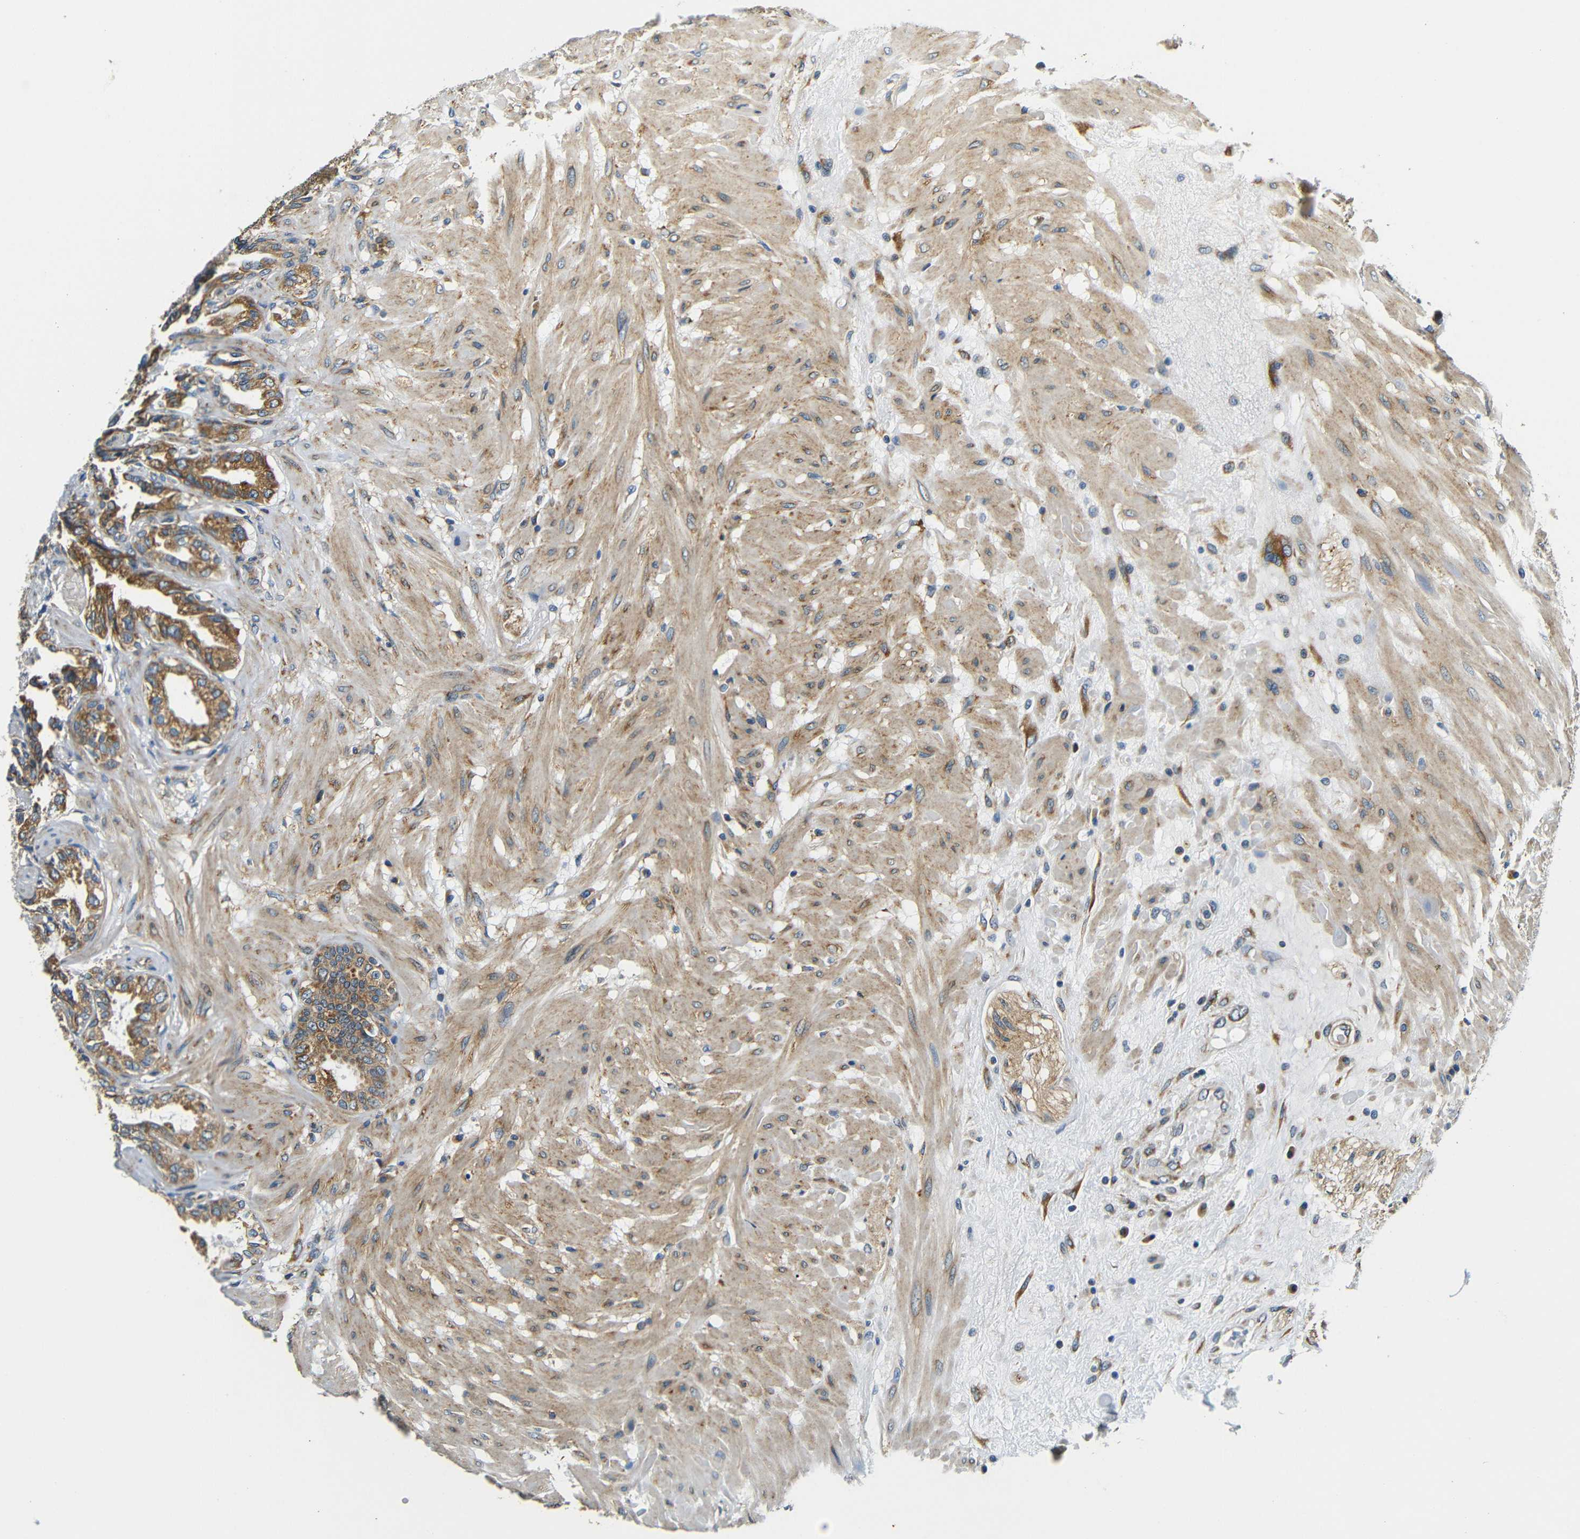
{"staining": {"intensity": "moderate", "quantity": ">75%", "location": "cytoplasmic/membranous"}, "tissue": "seminal vesicle", "cell_type": "Glandular cells", "image_type": "normal", "snomed": [{"axis": "morphology", "description": "Normal tissue, NOS"}, {"axis": "topography", "description": "Seminal veicle"}], "caption": "Immunohistochemistry (IHC) of unremarkable seminal vesicle exhibits medium levels of moderate cytoplasmic/membranous staining in approximately >75% of glandular cells. The staining was performed using DAB (3,3'-diaminobenzidine), with brown indicating positive protein expression. Nuclei are stained blue with hematoxylin.", "gene": "VAPB", "patient": {"sex": "male", "age": 61}}